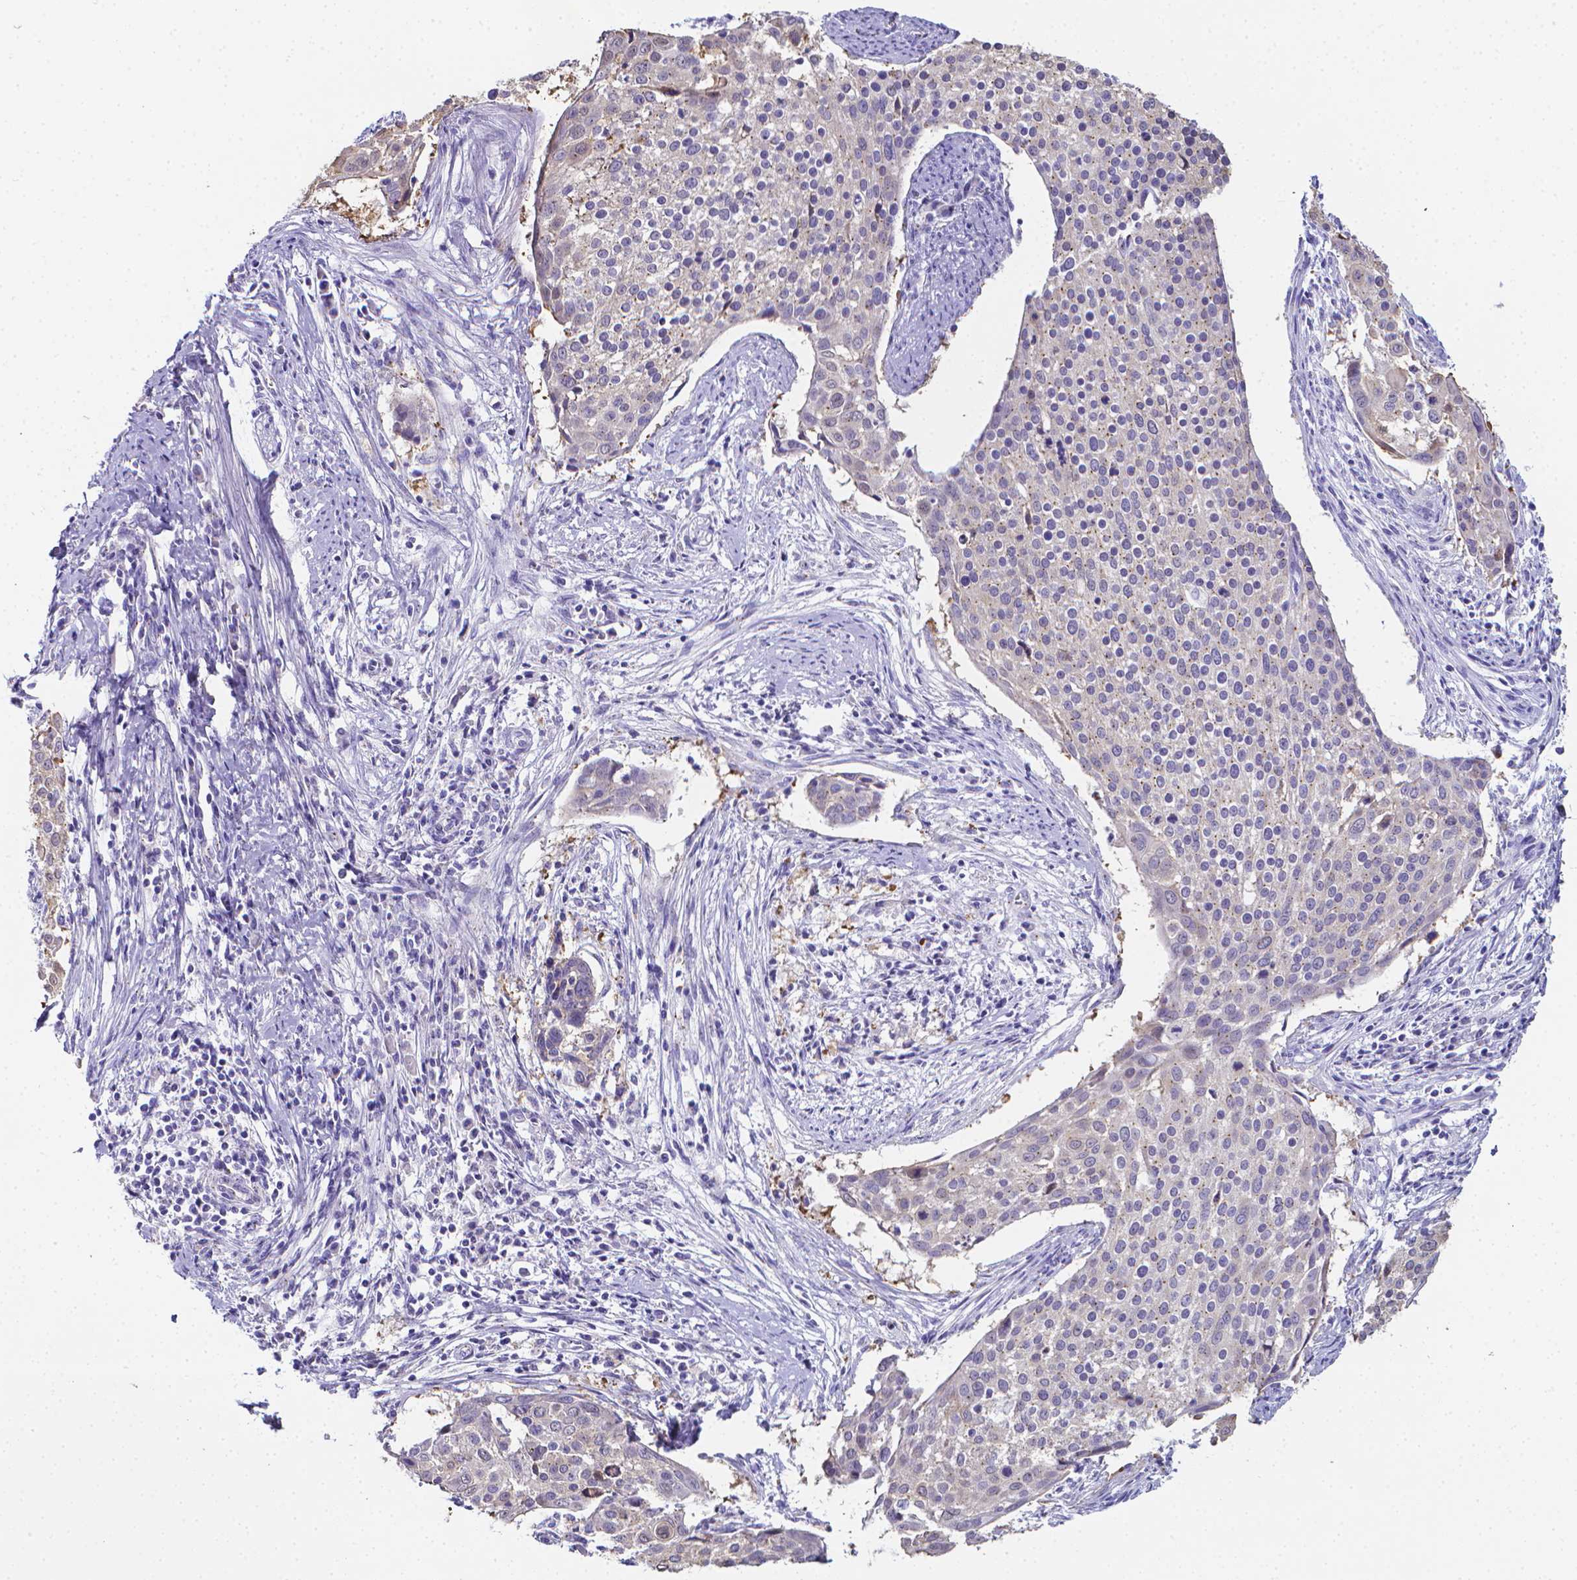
{"staining": {"intensity": "negative", "quantity": "none", "location": "none"}, "tissue": "cervical cancer", "cell_type": "Tumor cells", "image_type": "cancer", "snomed": [{"axis": "morphology", "description": "Squamous cell carcinoma, NOS"}, {"axis": "topography", "description": "Cervix"}], "caption": "Cervical cancer was stained to show a protein in brown. There is no significant positivity in tumor cells.", "gene": "LRRC73", "patient": {"sex": "female", "age": 39}}